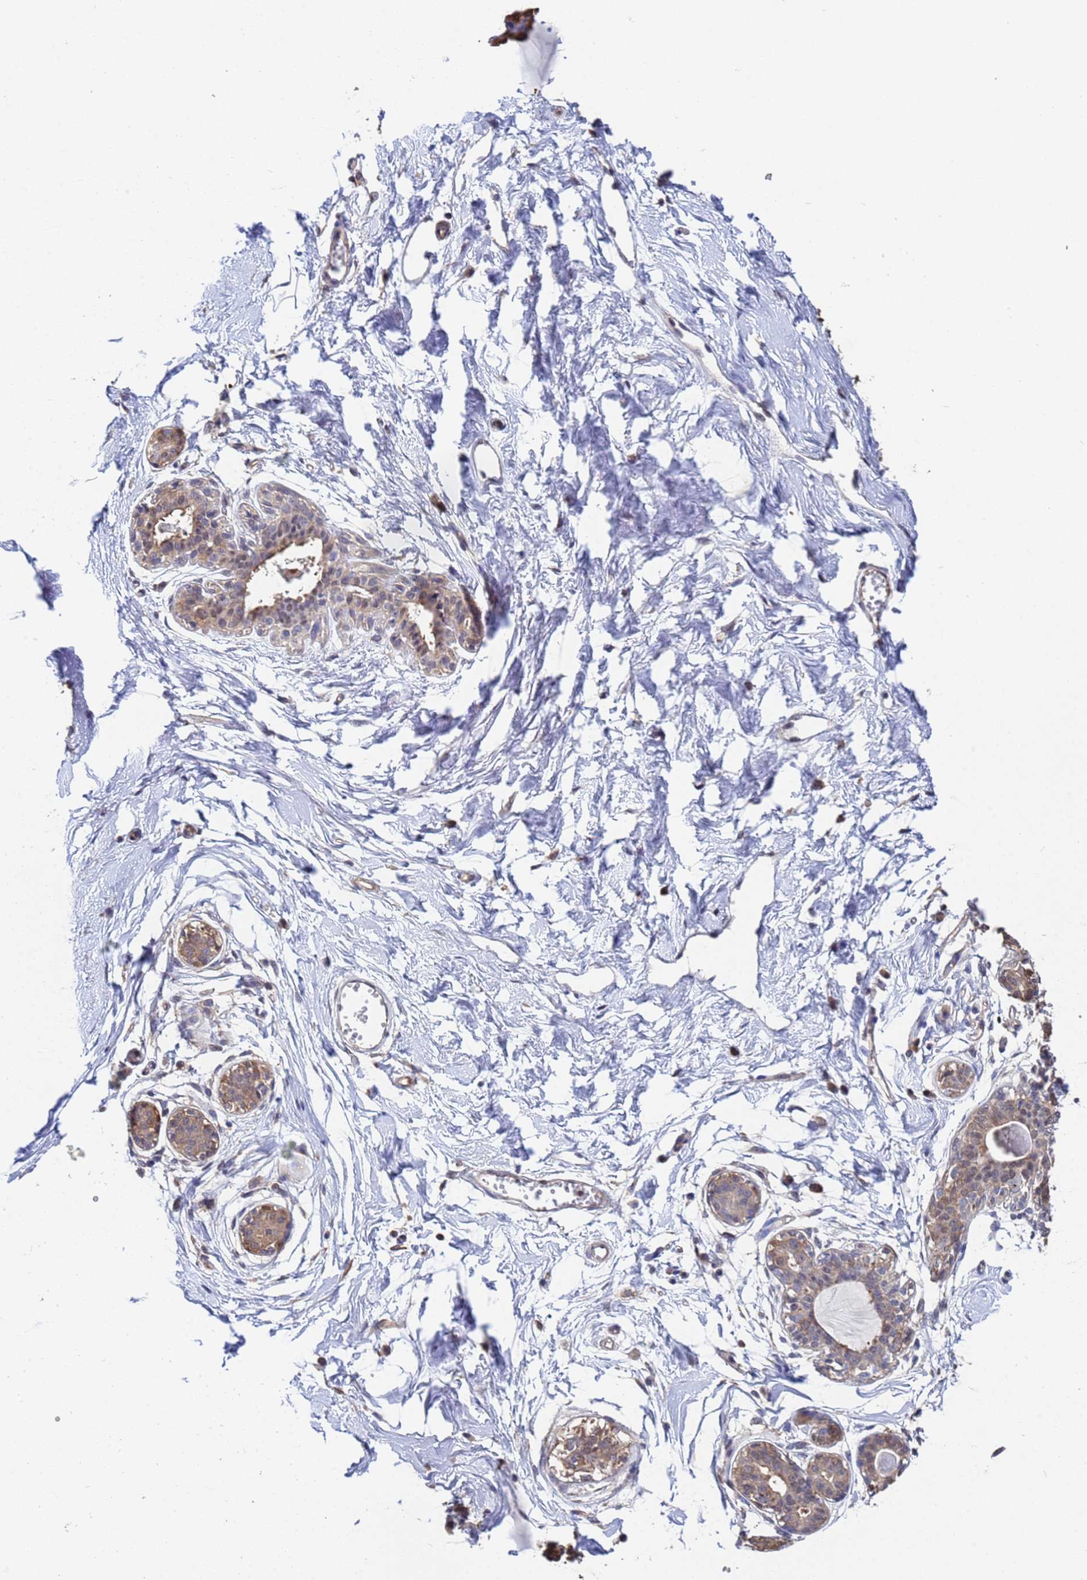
{"staining": {"intensity": "negative", "quantity": "none", "location": "none"}, "tissue": "breast", "cell_type": "Adipocytes", "image_type": "normal", "snomed": [{"axis": "morphology", "description": "Normal tissue, NOS"}, {"axis": "topography", "description": "Breast"}], "caption": "A micrograph of breast stained for a protein displays no brown staining in adipocytes. (Stains: DAB immunohistochemistry (IHC) with hematoxylin counter stain, Microscopy: brightfield microscopy at high magnification).", "gene": "FAM25A", "patient": {"sex": "female", "age": 45}}